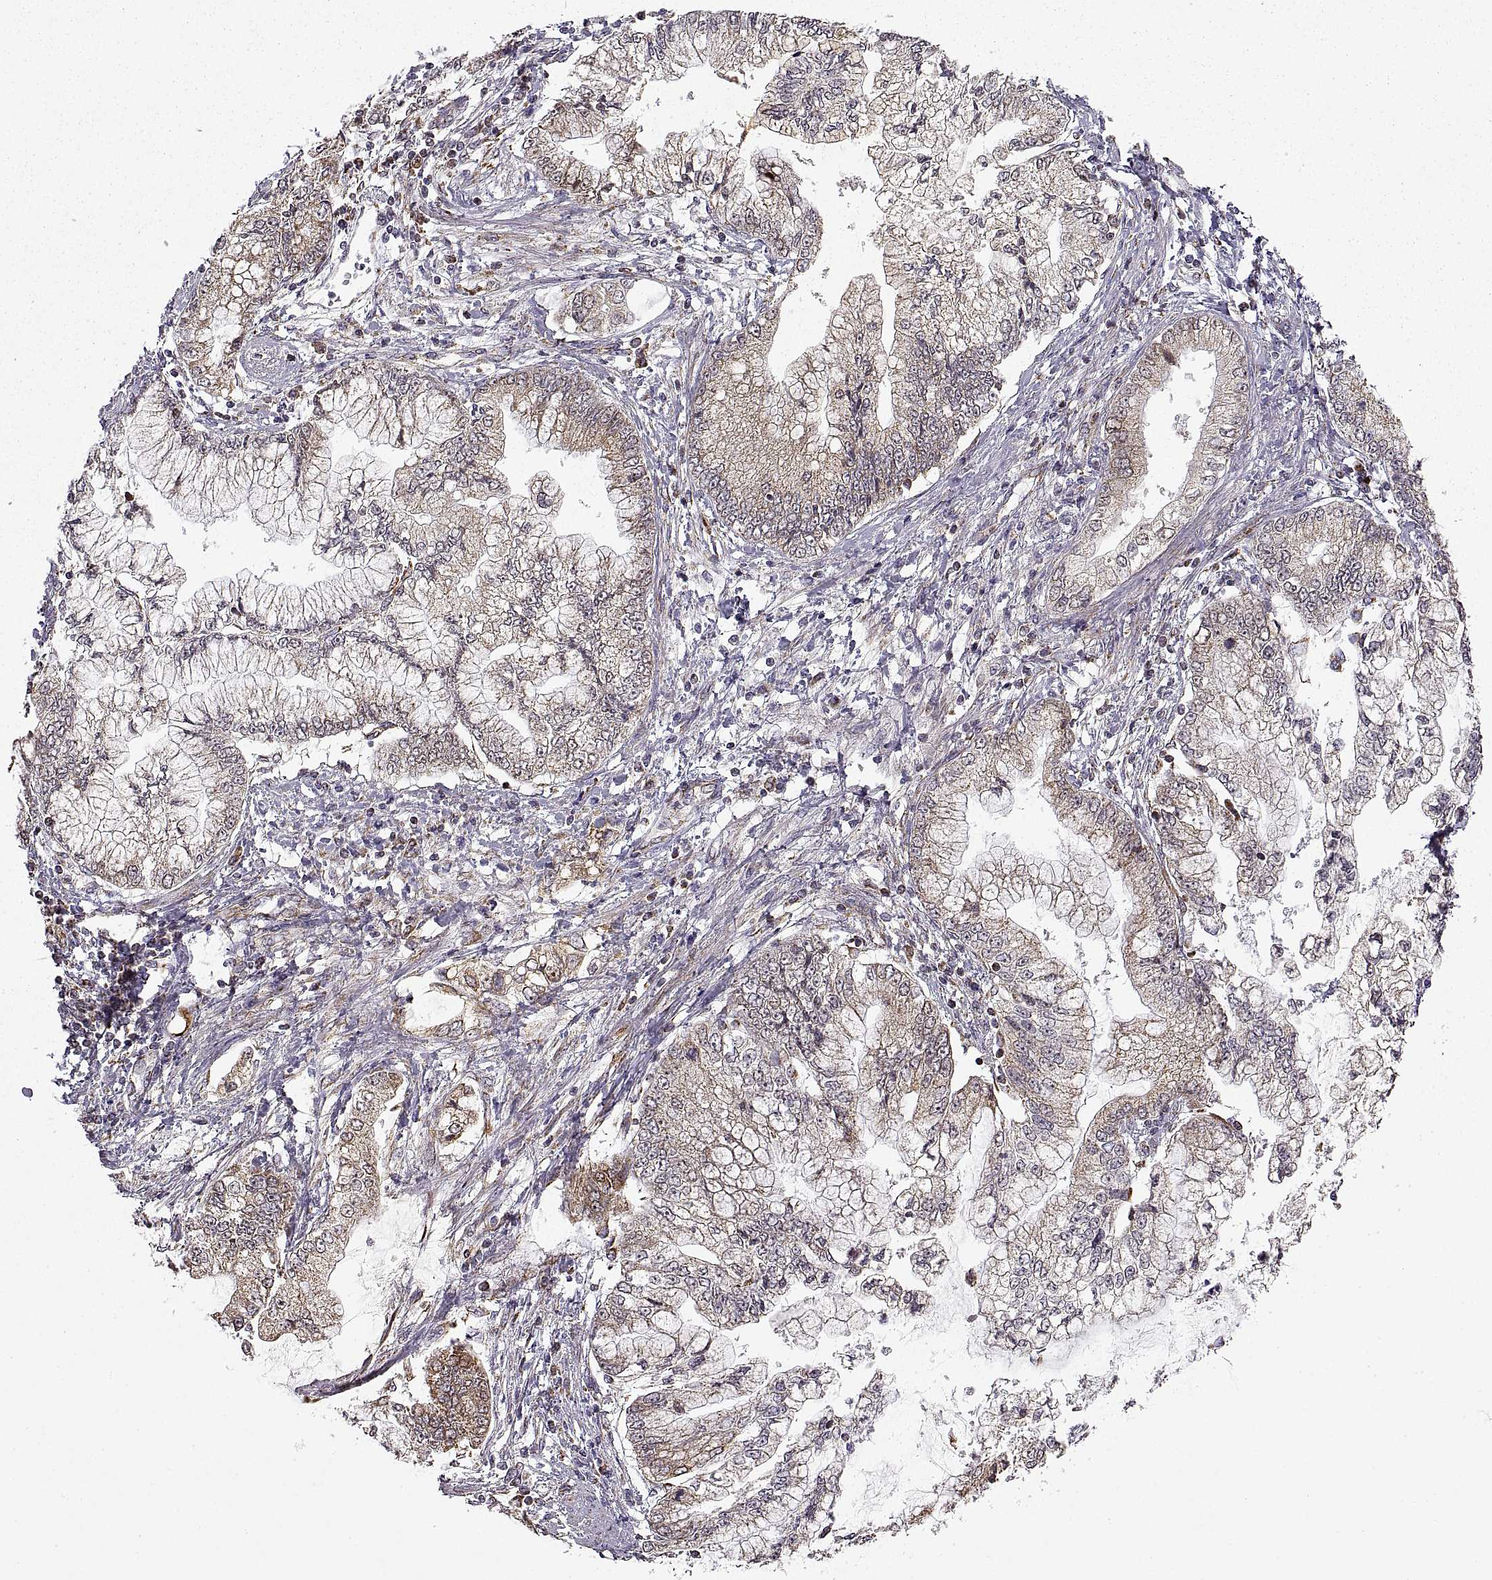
{"staining": {"intensity": "weak", "quantity": "25%-75%", "location": "cytoplasmic/membranous"}, "tissue": "stomach cancer", "cell_type": "Tumor cells", "image_type": "cancer", "snomed": [{"axis": "morphology", "description": "Adenocarcinoma, NOS"}, {"axis": "topography", "description": "Stomach, upper"}], "caption": "The histopathology image exhibits staining of stomach cancer (adenocarcinoma), revealing weak cytoplasmic/membranous protein expression (brown color) within tumor cells. Using DAB (brown) and hematoxylin (blue) stains, captured at high magnification using brightfield microscopy.", "gene": "MANBAL", "patient": {"sex": "female", "age": 74}}